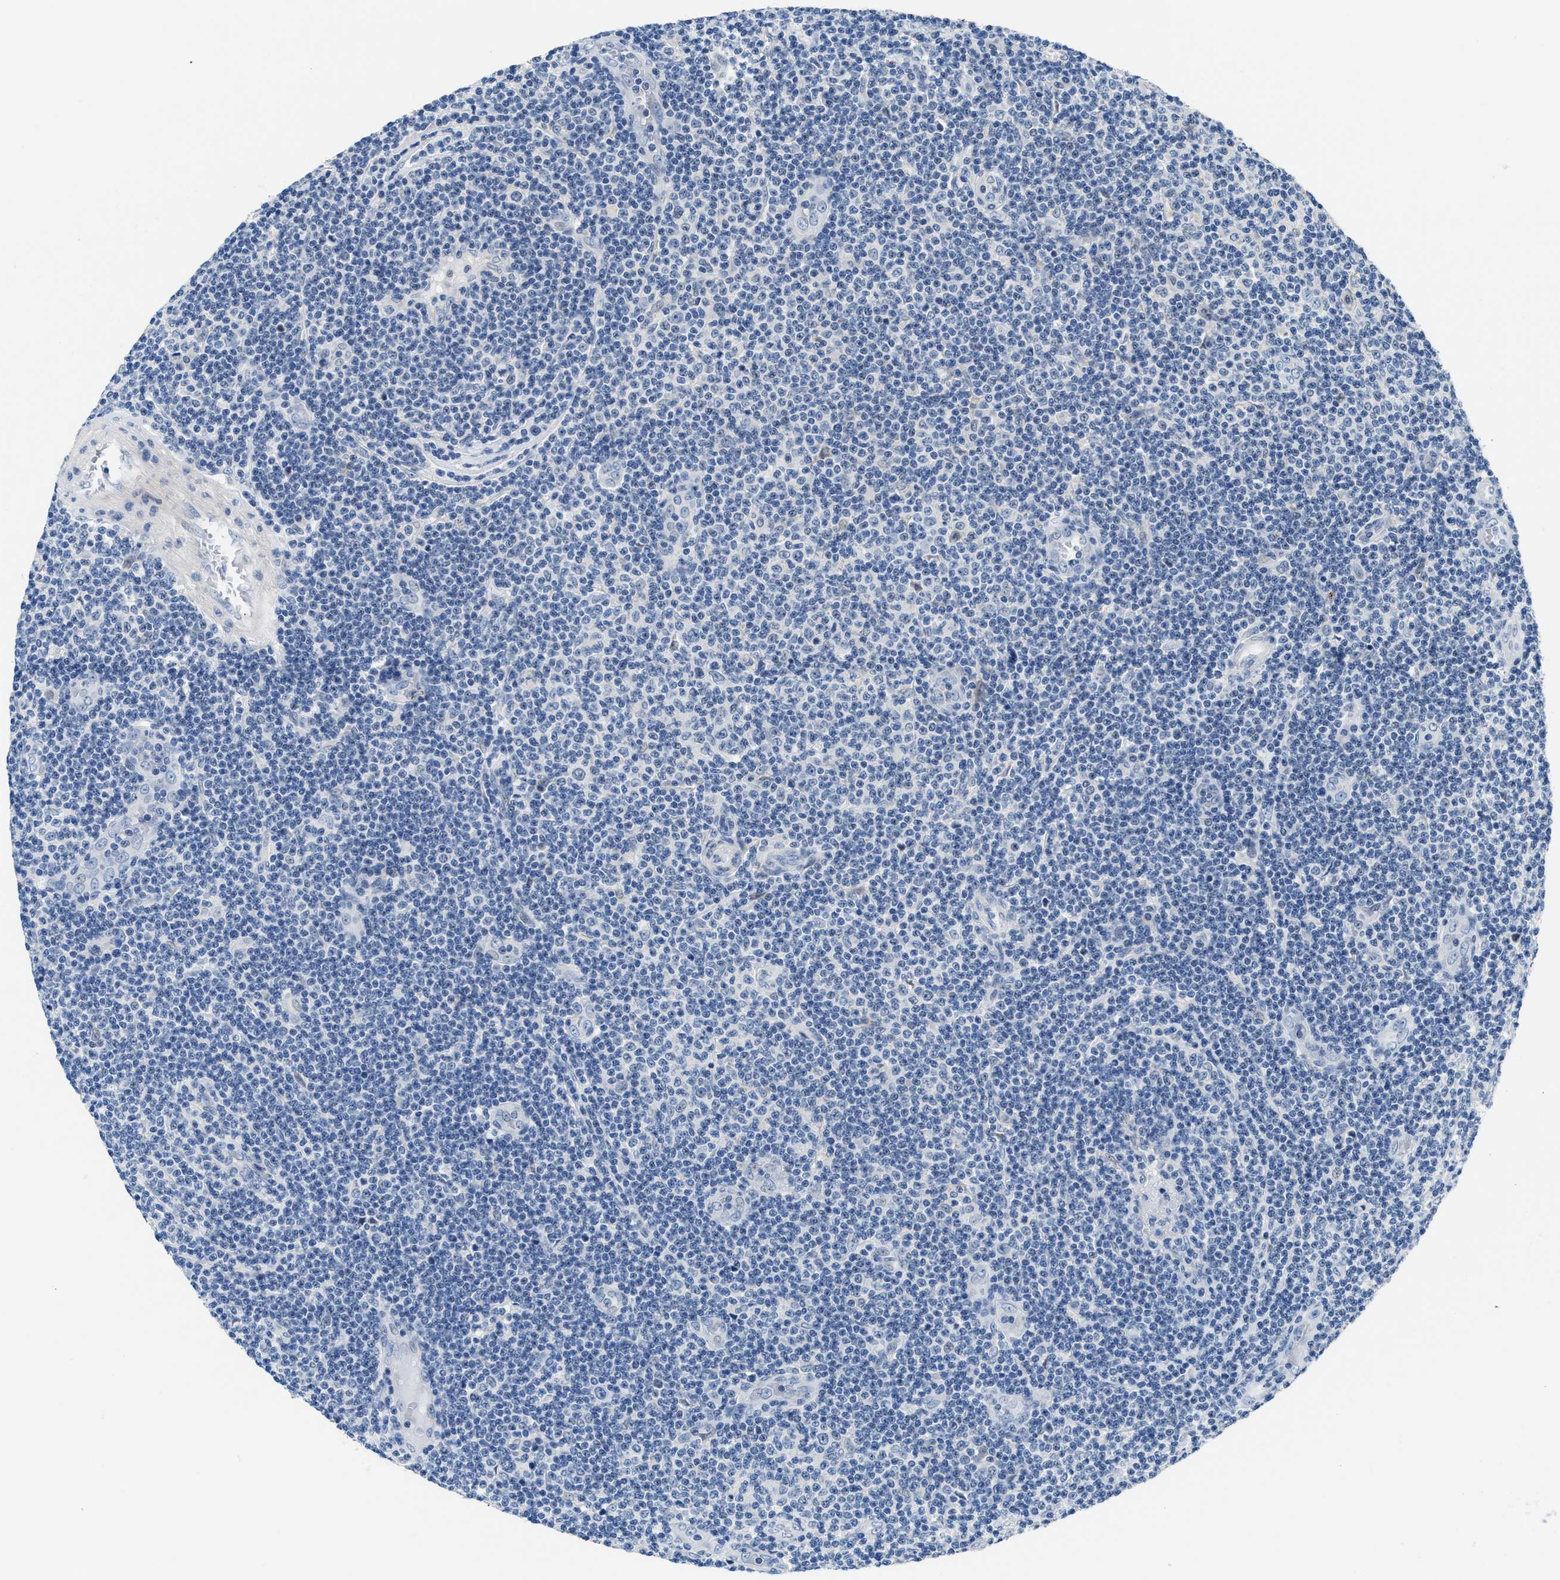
{"staining": {"intensity": "negative", "quantity": "none", "location": "none"}, "tissue": "lymphoma", "cell_type": "Tumor cells", "image_type": "cancer", "snomed": [{"axis": "morphology", "description": "Malignant lymphoma, non-Hodgkin's type, Low grade"}, {"axis": "topography", "description": "Lymph node"}], "caption": "High power microscopy histopathology image of an immunohistochemistry micrograph of malignant lymphoma, non-Hodgkin's type (low-grade), revealing no significant positivity in tumor cells.", "gene": "CLGN", "patient": {"sex": "male", "age": 83}}